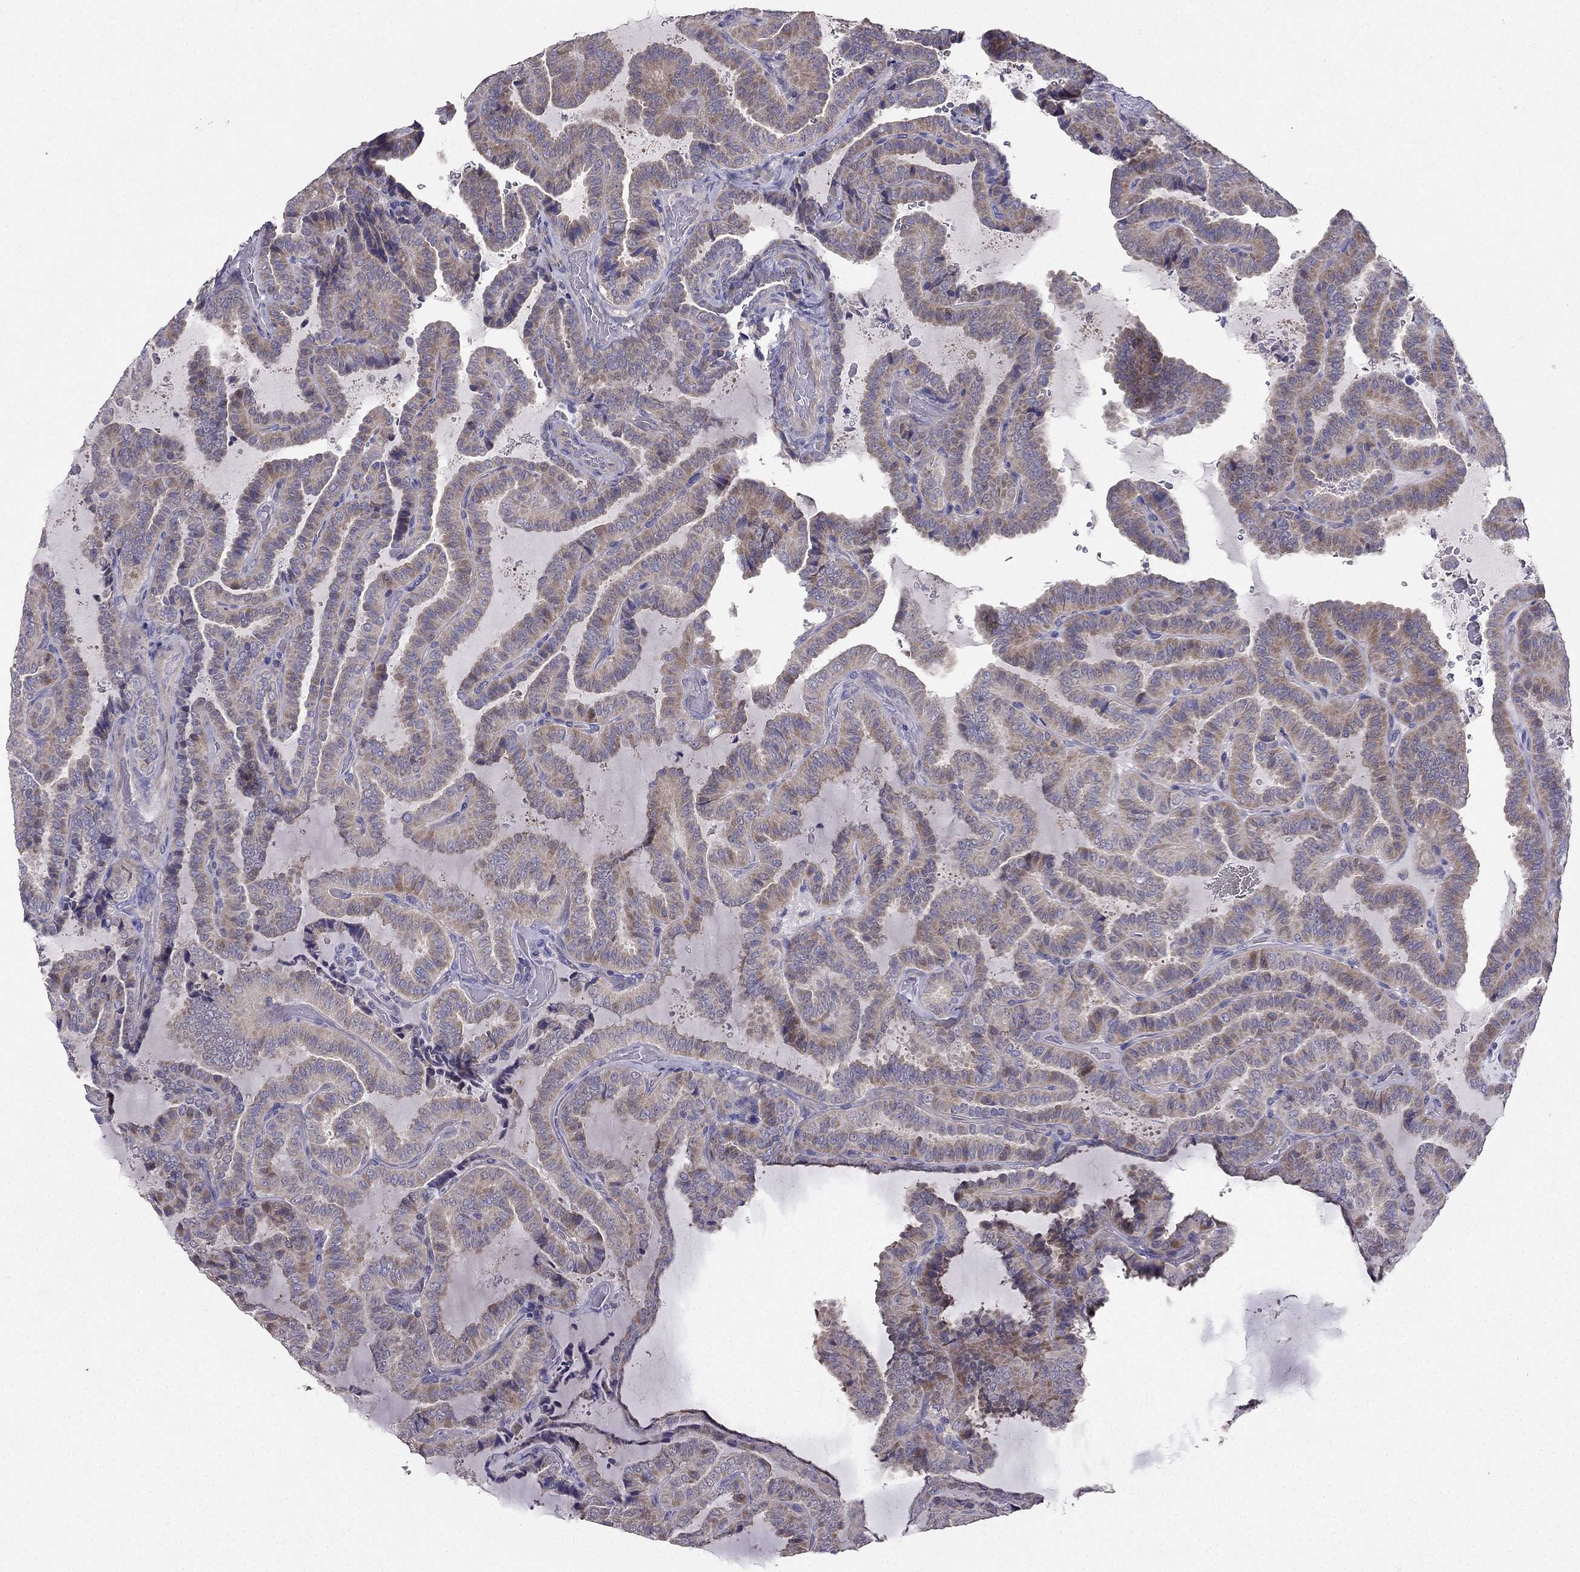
{"staining": {"intensity": "weak", "quantity": ">75%", "location": "cytoplasmic/membranous"}, "tissue": "thyroid cancer", "cell_type": "Tumor cells", "image_type": "cancer", "snomed": [{"axis": "morphology", "description": "Papillary adenocarcinoma, NOS"}, {"axis": "topography", "description": "Thyroid gland"}], "caption": "DAB immunohistochemical staining of thyroid papillary adenocarcinoma exhibits weak cytoplasmic/membranous protein staining in about >75% of tumor cells. (Brightfield microscopy of DAB IHC at high magnification).", "gene": "AS3MT", "patient": {"sex": "female", "age": 39}}